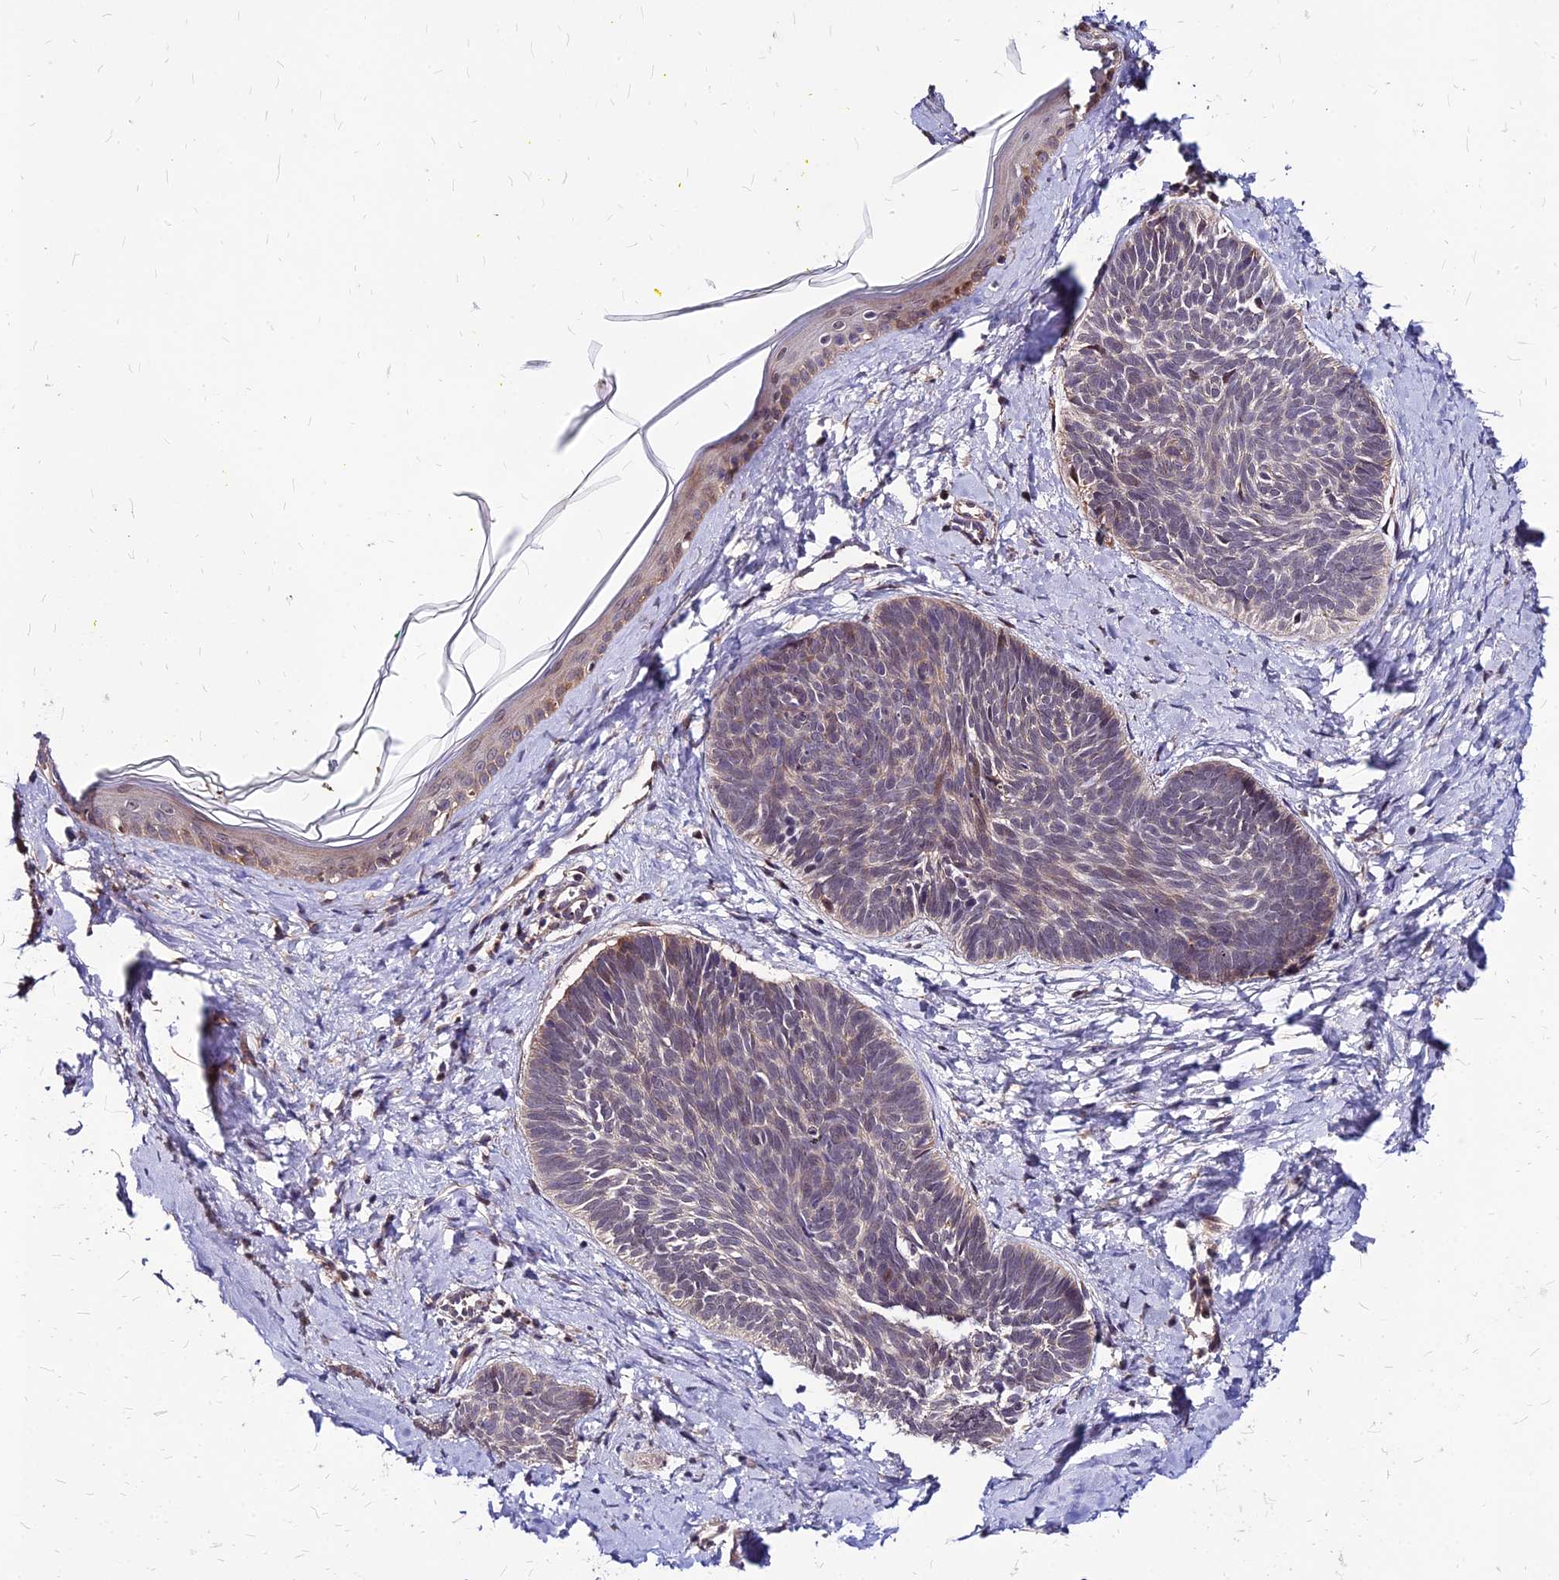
{"staining": {"intensity": "weak", "quantity": "<25%", "location": "nuclear"}, "tissue": "skin cancer", "cell_type": "Tumor cells", "image_type": "cancer", "snomed": [{"axis": "morphology", "description": "Basal cell carcinoma"}, {"axis": "topography", "description": "Skin"}], "caption": "Skin cancer (basal cell carcinoma) was stained to show a protein in brown. There is no significant expression in tumor cells. The staining was performed using DAB (3,3'-diaminobenzidine) to visualize the protein expression in brown, while the nuclei were stained in blue with hematoxylin (Magnification: 20x).", "gene": "APBA3", "patient": {"sex": "female", "age": 81}}